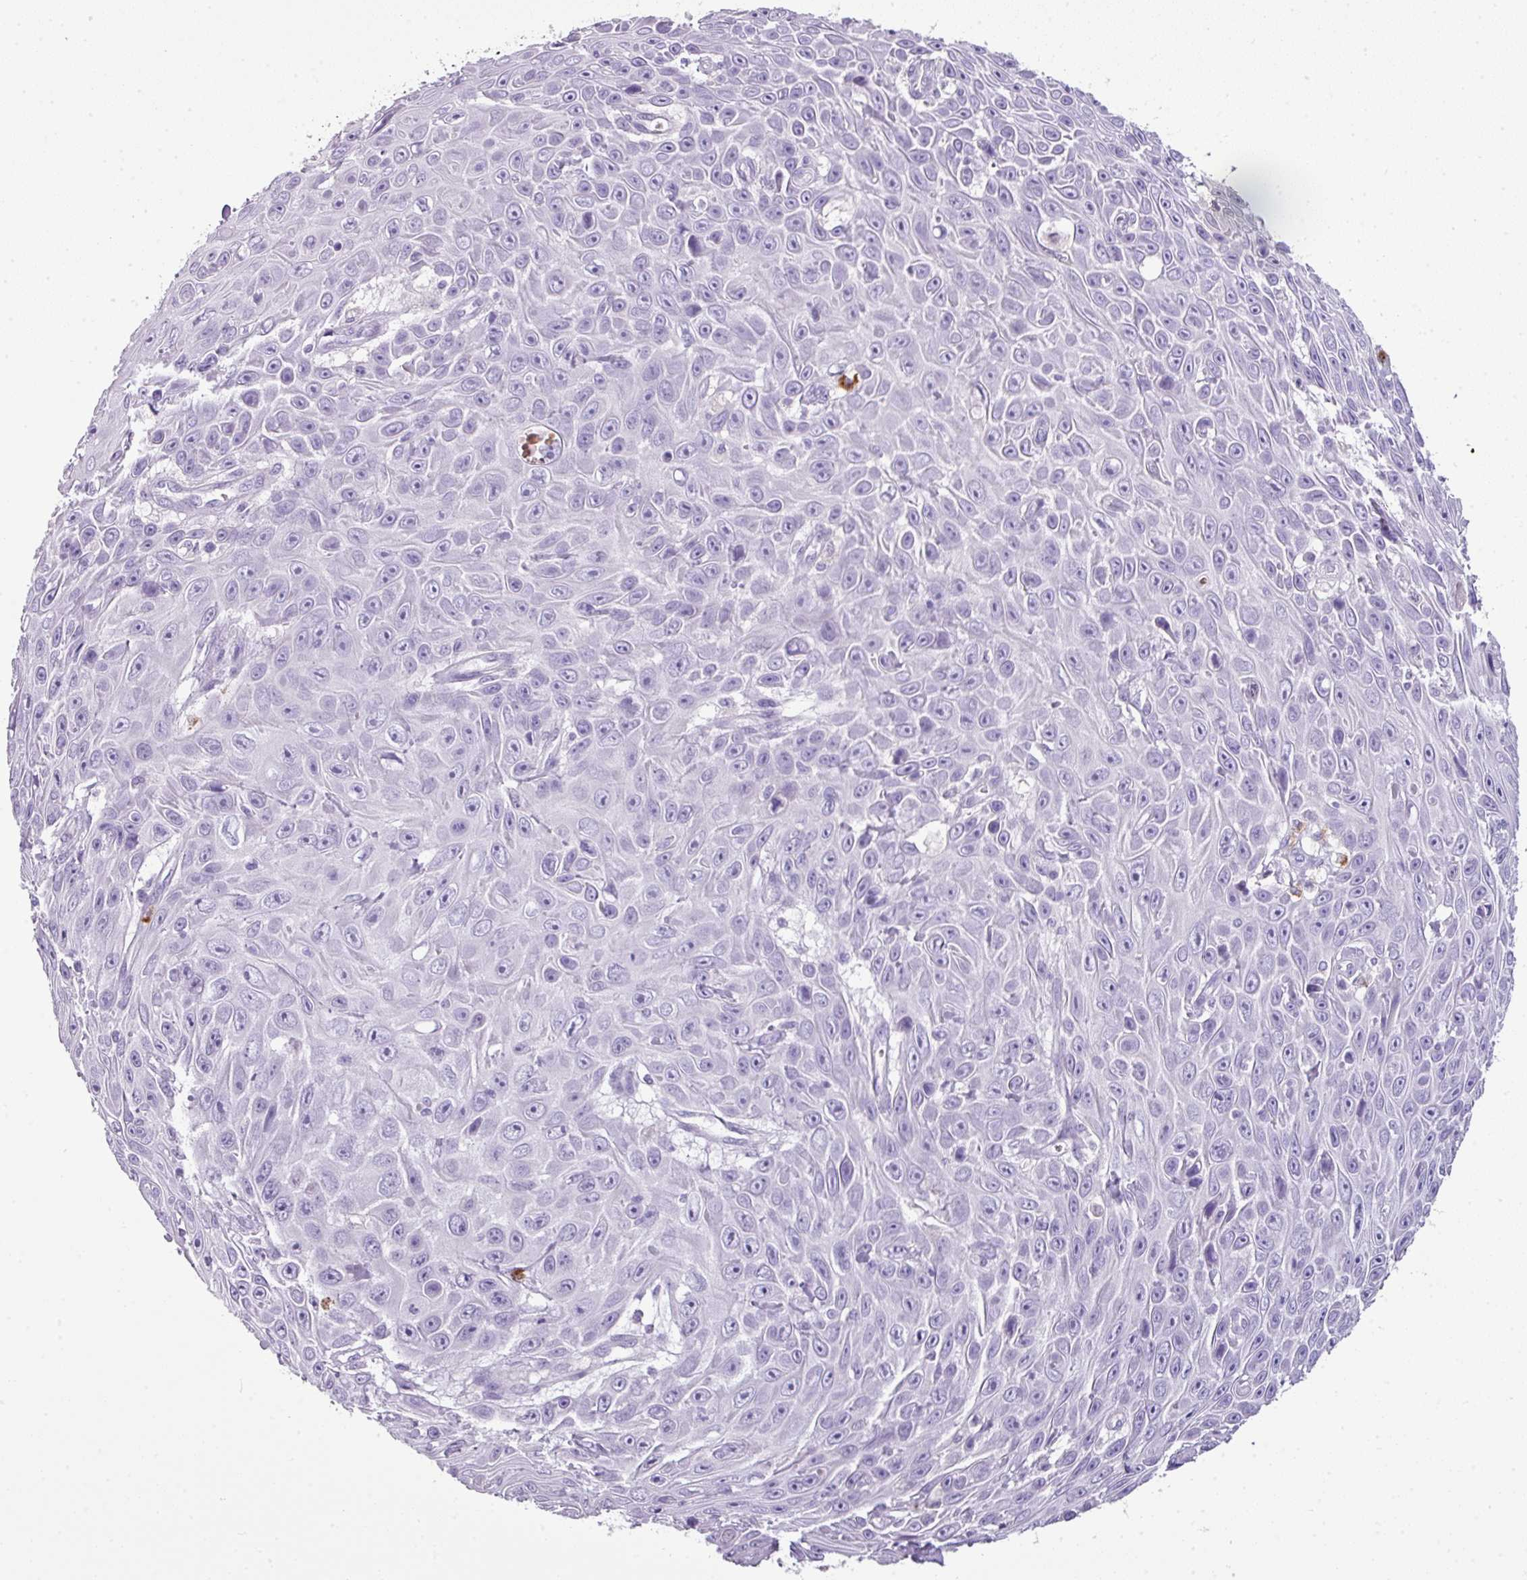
{"staining": {"intensity": "negative", "quantity": "none", "location": "none"}, "tissue": "skin cancer", "cell_type": "Tumor cells", "image_type": "cancer", "snomed": [{"axis": "morphology", "description": "Squamous cell carcinoma, NOS"}, {"axis": "topography", "description": "Skin"}], "caption": "Immunohistochemistry image of skin cancer (squamous cell carcinoma) stained for a protein (brown), which exhibits no positivity in tumor cells. (Brightfield microscopy of DAB (3,3'-diaminobenzidine) immunohistochemistry (IHC) at high magnification).", "gene": "CTSG", "patient": {"sex": "male", "age": 82}}